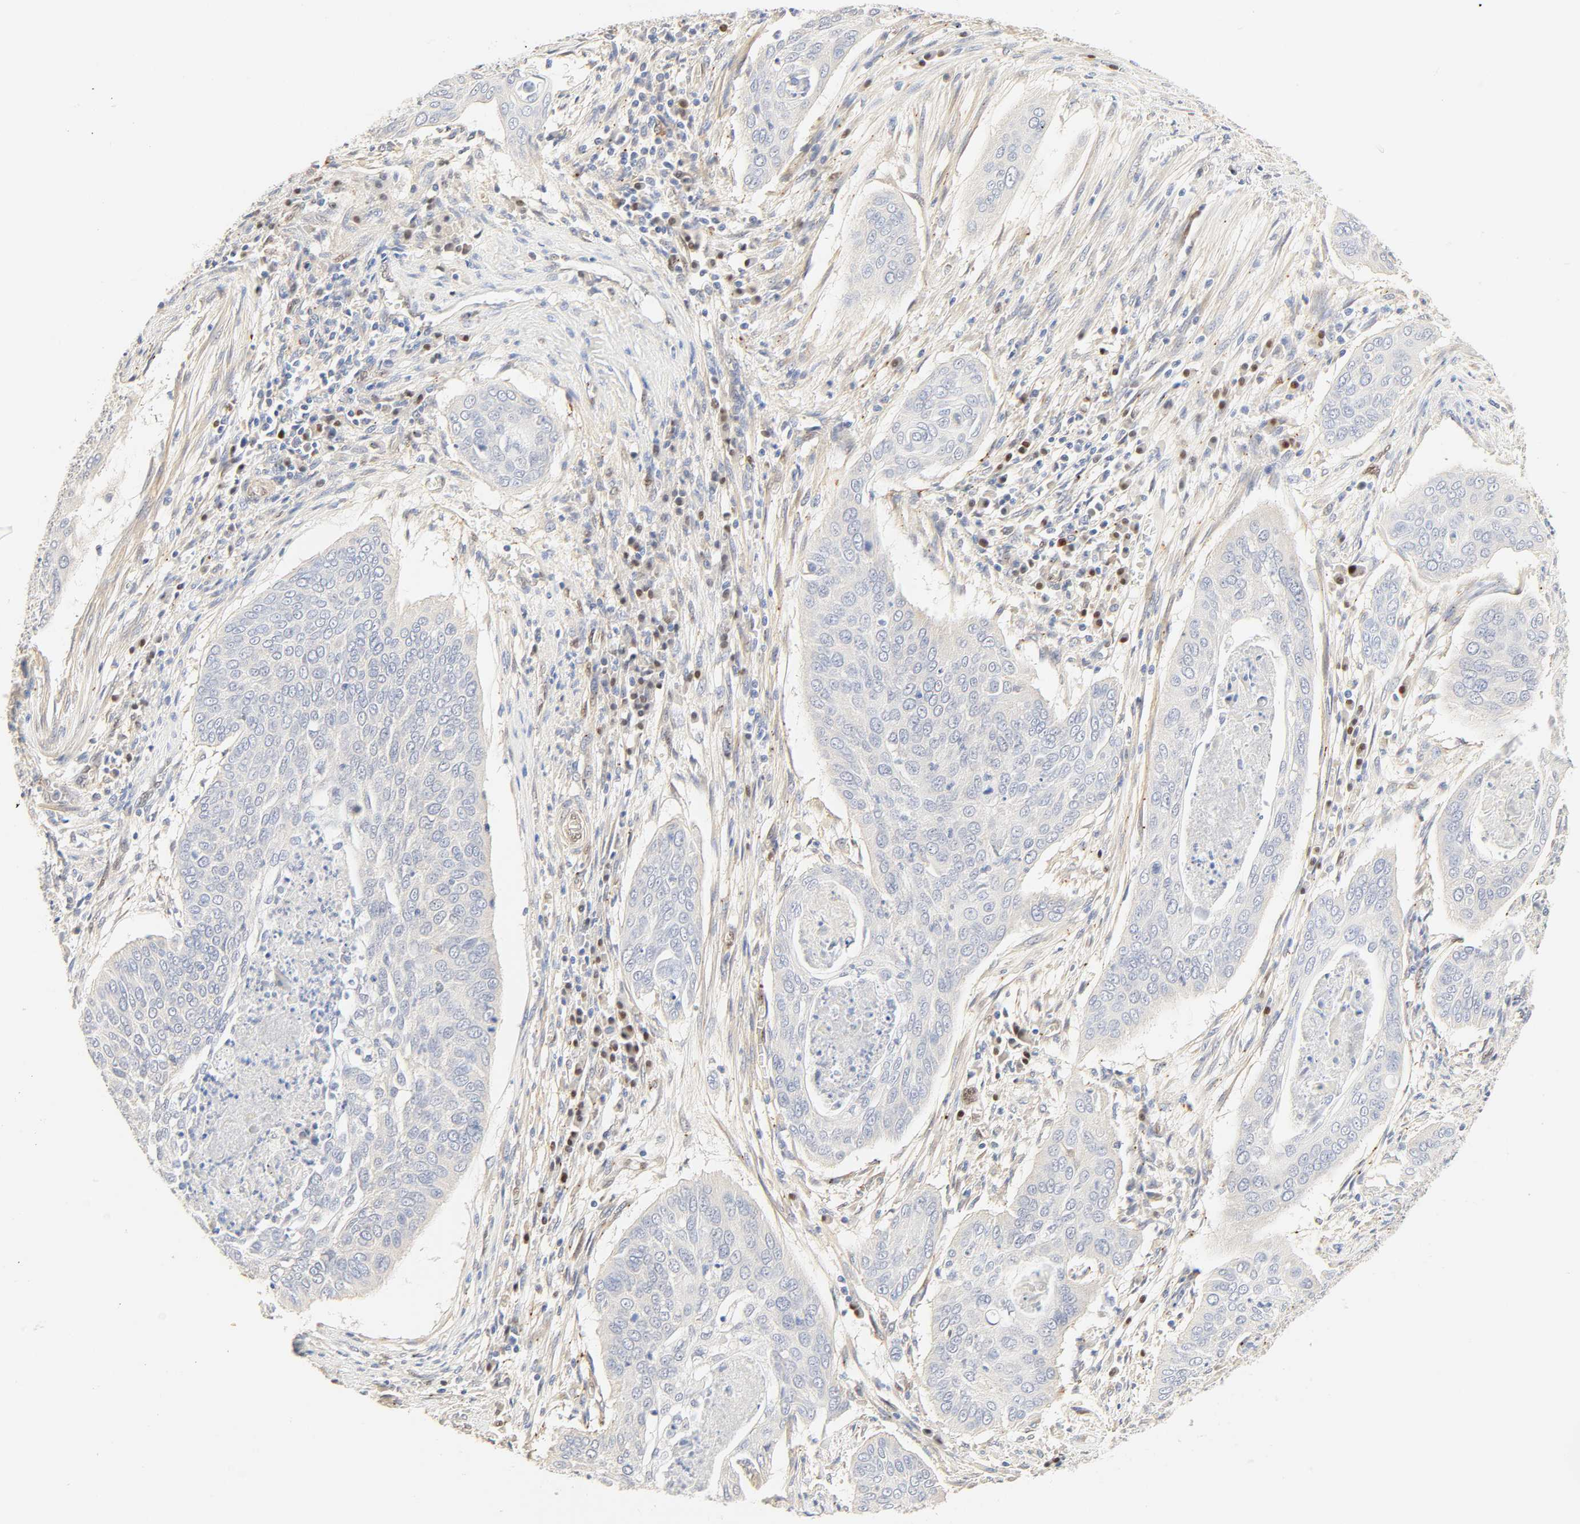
{"staining": {"intensity": "negative", "quantity": "none", "location": "none"}, "tissue": "cervical cancer", "cell_type": "Tumor cells", "image_type": "cancer", "snomed": [{"axis": "morphology", "description": "Squamous cell carcinoma, NOS"}, {"axis": "topography", "description": "Cervix"}], "caption": "The image shows no significant positivity in tumor cells of squamous cell carcinoma (cervical).", "gene": "BORCS8-MEF2B", "patient": {"sex": "female", "age": 39}}